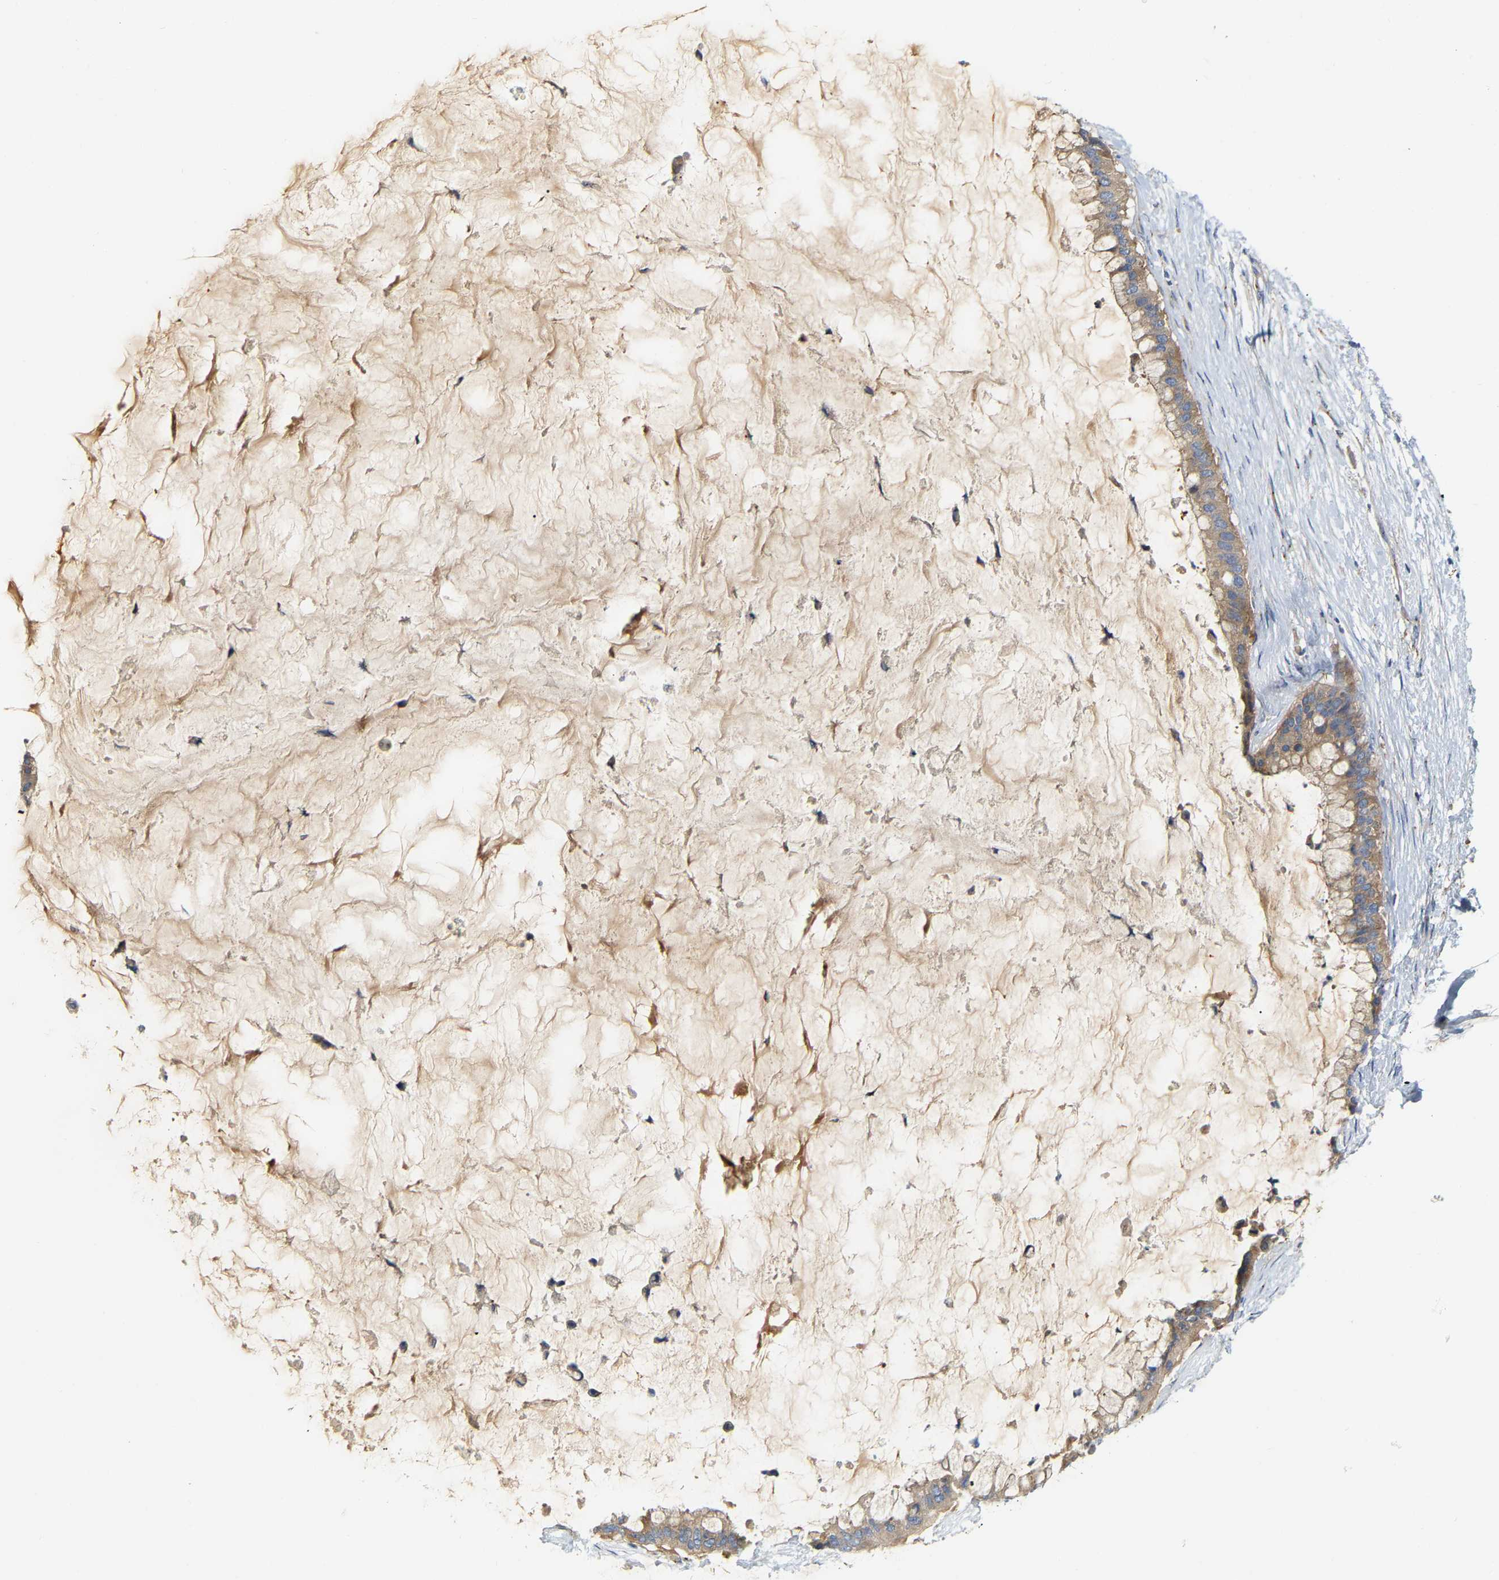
{"staining": {"intensity": "moderate", "quantity": ">75%", "location": "cytoplasmic/membranous"}, "tissue": "pancreatic cancer", "cell_type": "Tumor cells", "image_type": "cancer", "snomed": [{"axis": "morphology", "description": "Adenocarcinoma, NOS"}, {"axis": "topography", "description": "Pancreas"}], "caption": "Protein staining by immunohistochemistry demonstrates moderate cytoplasmic/membranous expression in approximately >75% of tumor cells in pancreatic adenocarcinoma.", "gene": "PCNT", "patient": {"sex": "male", "age": 41}}